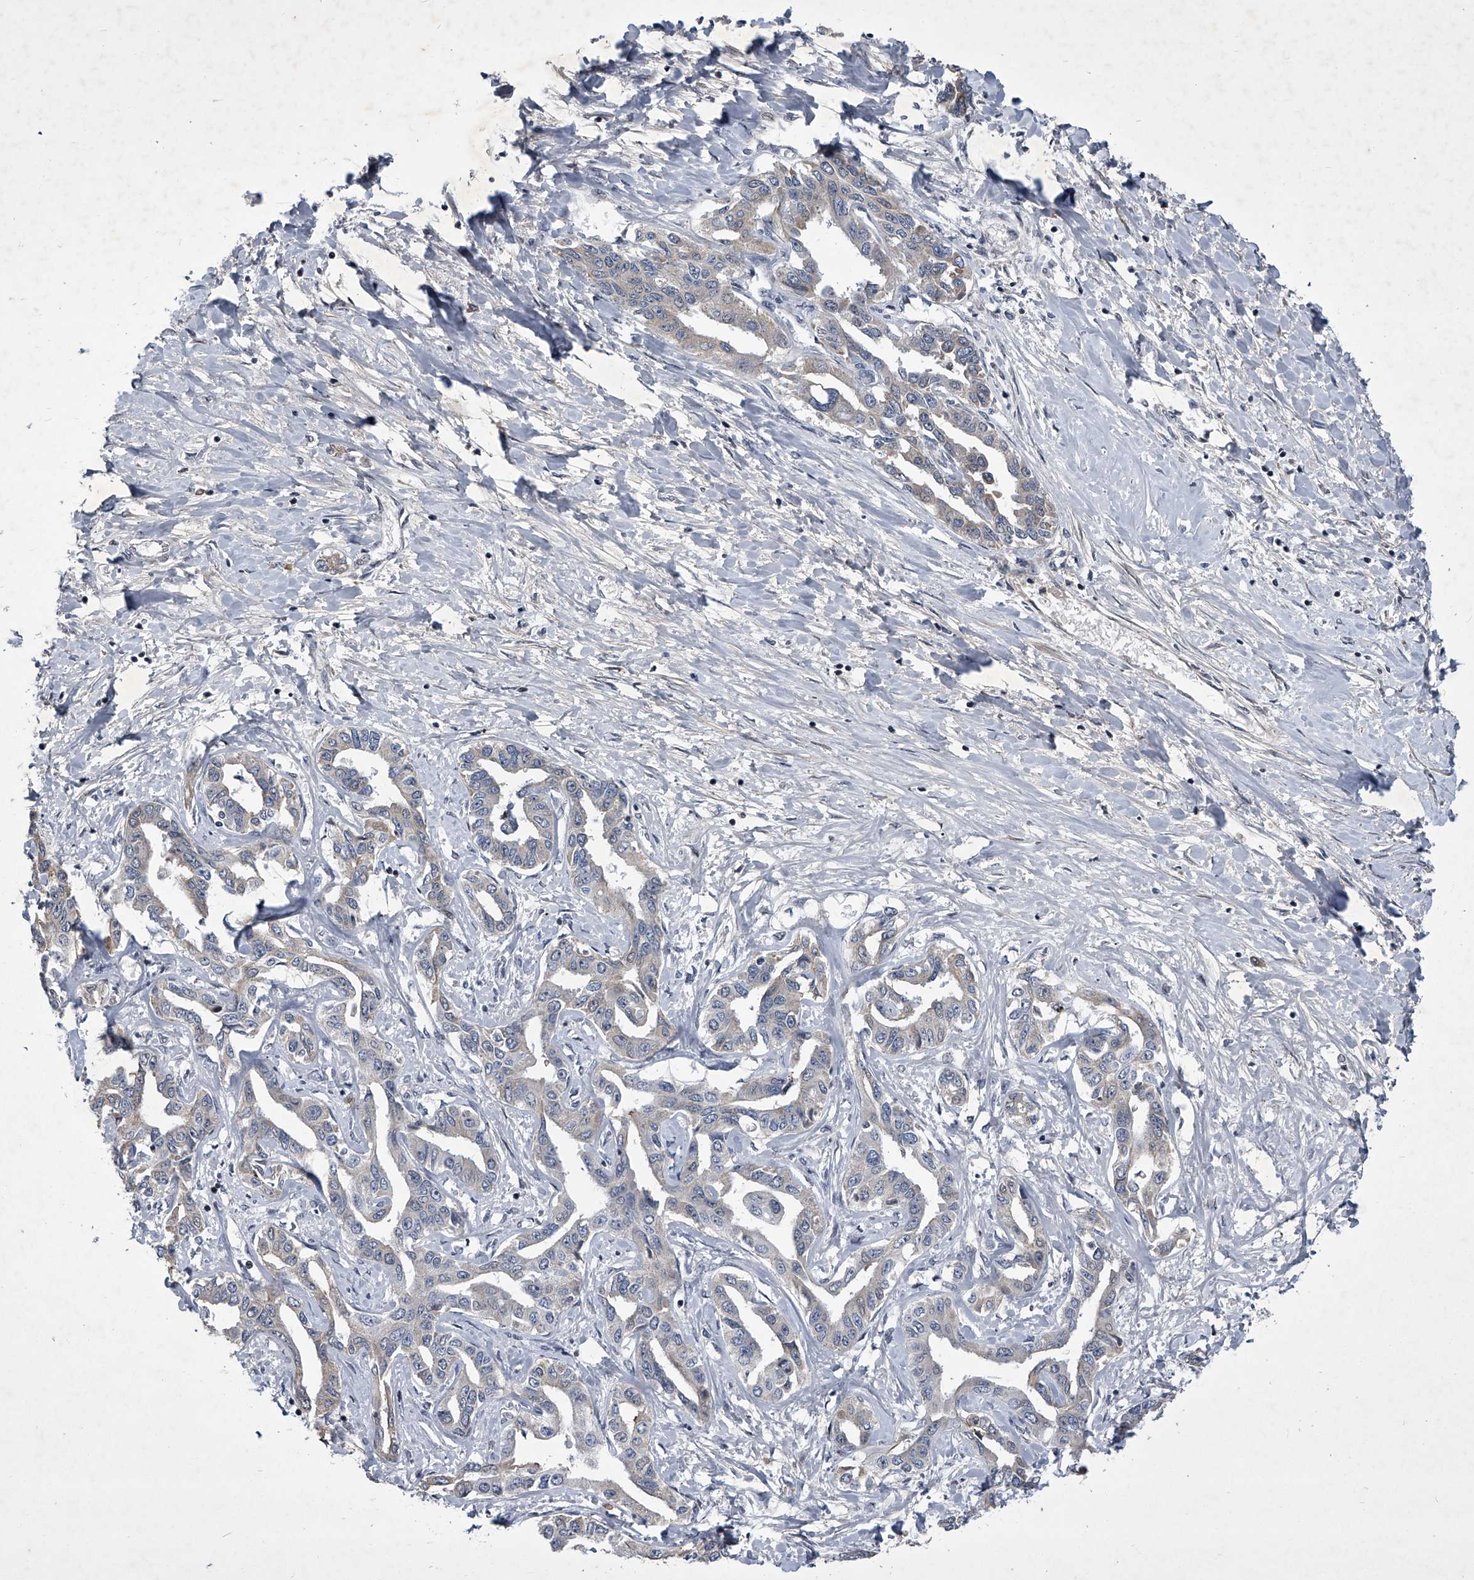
{"staining": {"intensity": "weak", "quantity": "25%-75%", "location": "cytoplasmic/membranous"}, "tissue": "liver cancer", "cell_type": "Tumor cells", "image_type": "cancer", "snomed": [{"axis": "morphology", "description": "Cholangiocarcinoma"}, {"axis": "topography", "description": "Liver"}], "caption": "Tumor cells display weak cytoplasmic/membranous expression in approximately 25%-75% of cells in liver cancer. (DAB (3,3'-diaminobenzidine) IHC with brightfield microscopy, high magnification).", "gene": "ZNF76", "patient": {"sex": "male", "age": 59}}